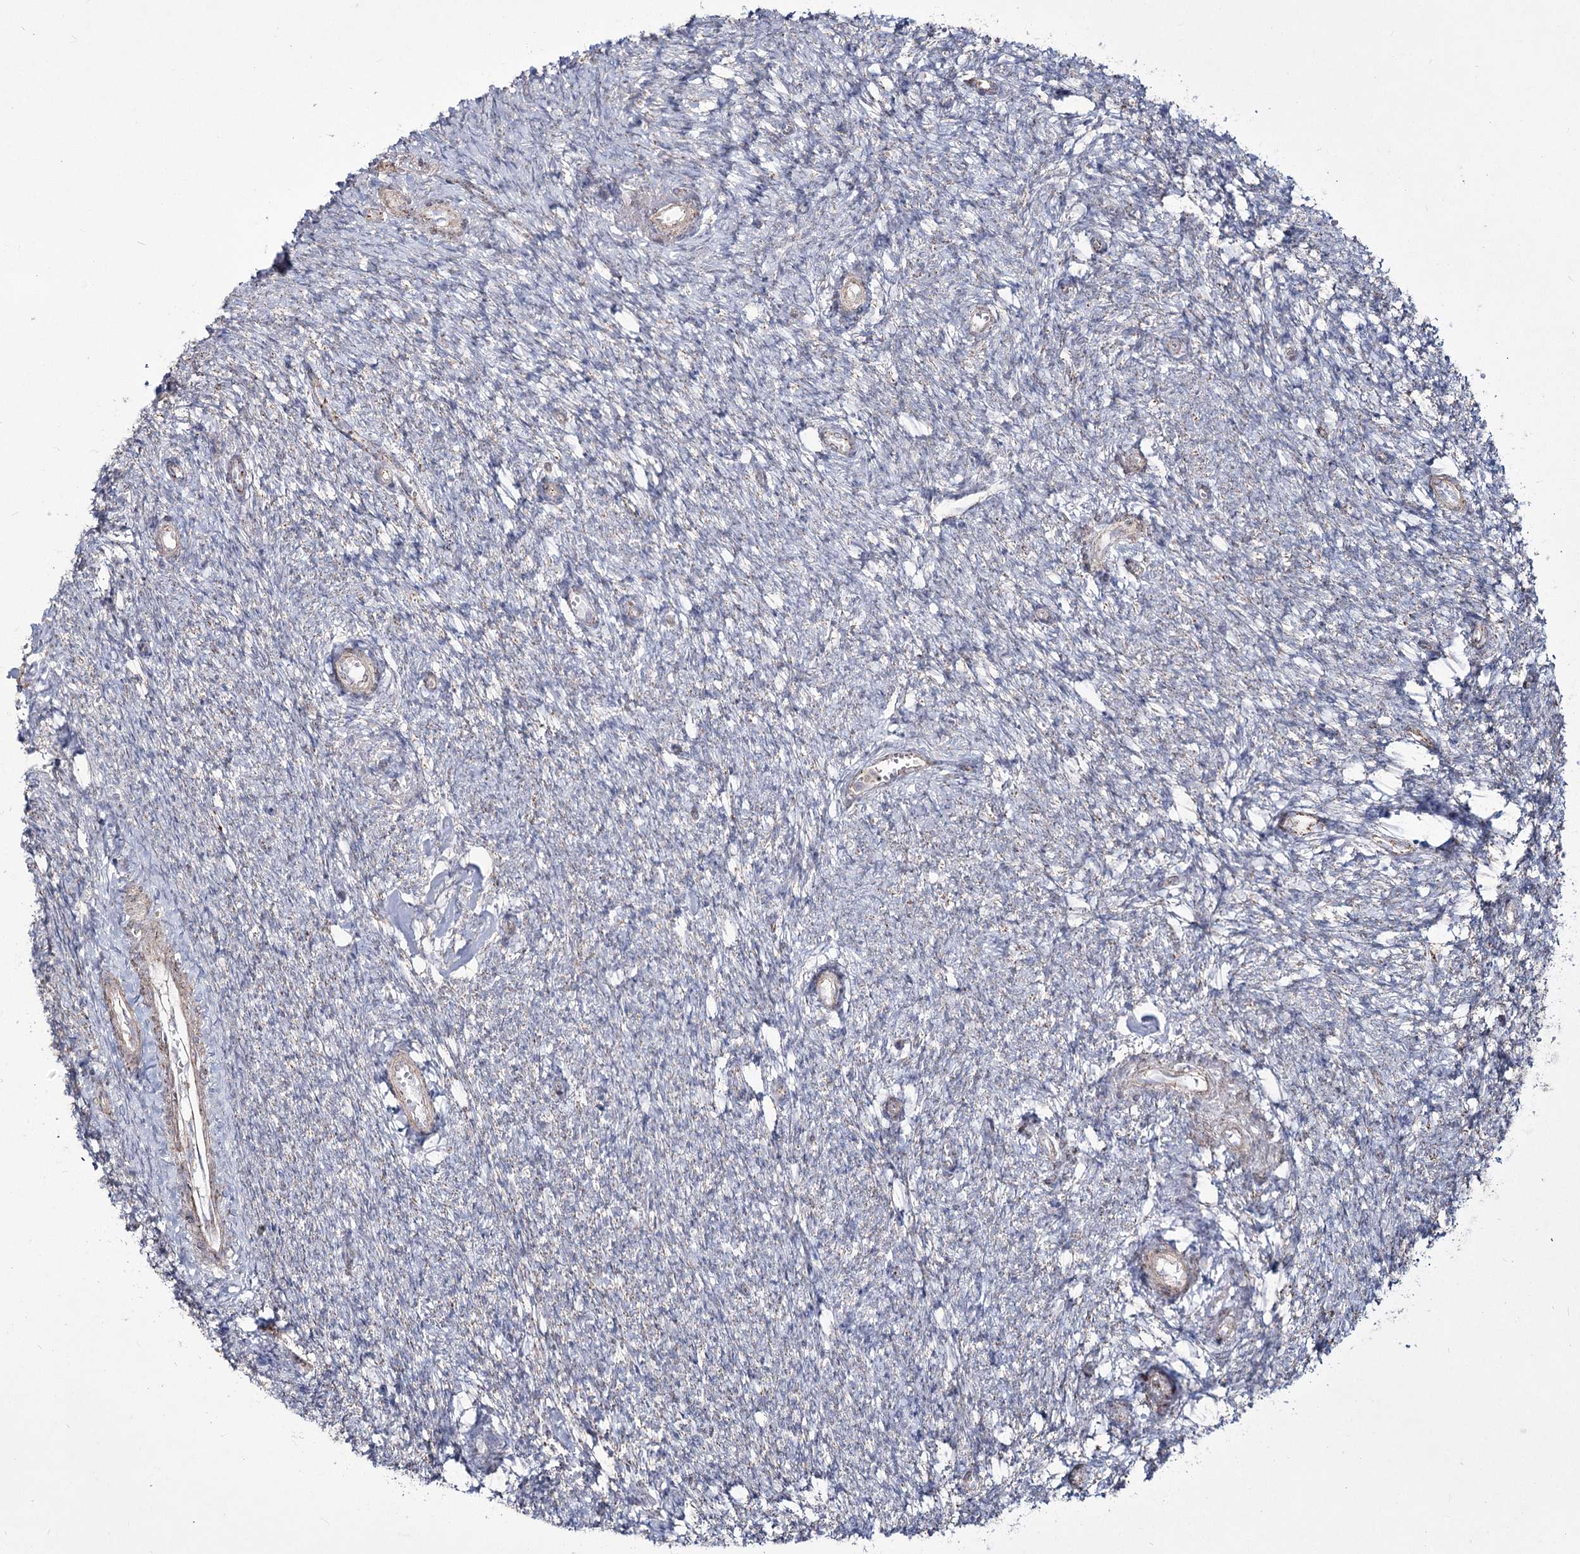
{"staining": {"intensity": "negative", "quantity": "none", "location": "none"}, "tissue": "ovary", "cell_type": "Ovarian stroma cells", "image_type": "normal", "snomed": [{"axis": "morphology", "description": "Normal tissue, NOS"}, {"axis": "topography", "description": "Ovary"}], "caption": "Immunohistochemistry image of benign ovary stained for a protein (brown), which exhibits no expression in ovarian stroma cells. The staining was performed using DAB to visualize the protein expression in brown, while the nuclei were stained in blue with hematoxylin (Magnification: 20x).", "gene": "ME3", "patient": {"sex": "female", "age": 44}}